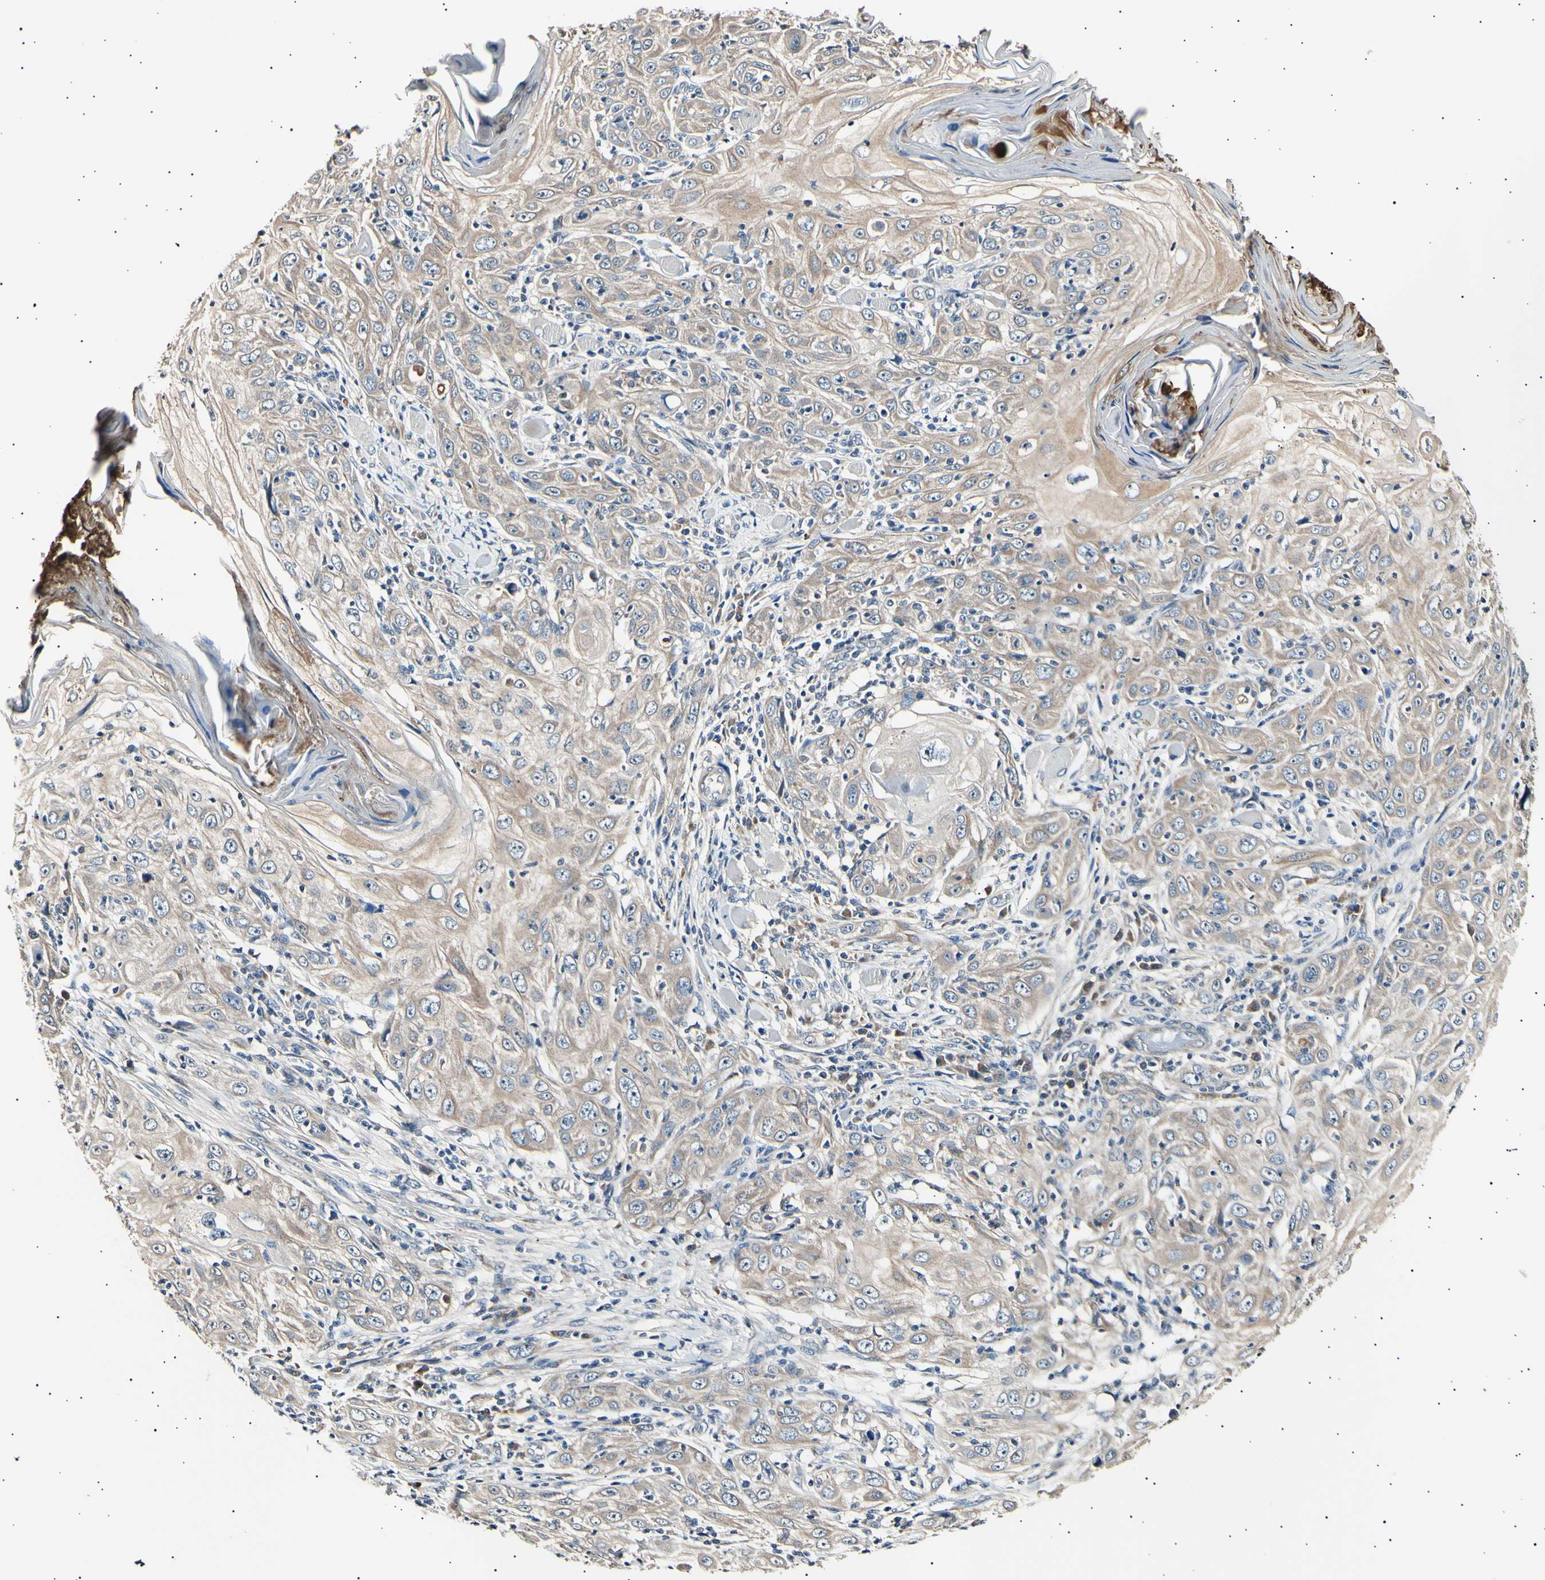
{"staining": {"intensity": "weak", "quantity": ">75%", "location": "cytoplasmic/membranous"}, "tissue": "skin cancer", "cell_type": "Tumor cells", "image_type": "cancer", "snomed": [{"axis": "morphology", "description": "Squamous cell carcinoma, NOS"}, {"axis": "topography", "description": "Skin"}], "caption": "About >75% of tumor cells in human skin cancer (squamous cell carcinoma) exhibit weak cytoplasmic/membranous protein staining as visualized by brown immunohistochemical staining.", "gene": "ITGA6", "patient": {"sex": "female", "age": 88}}